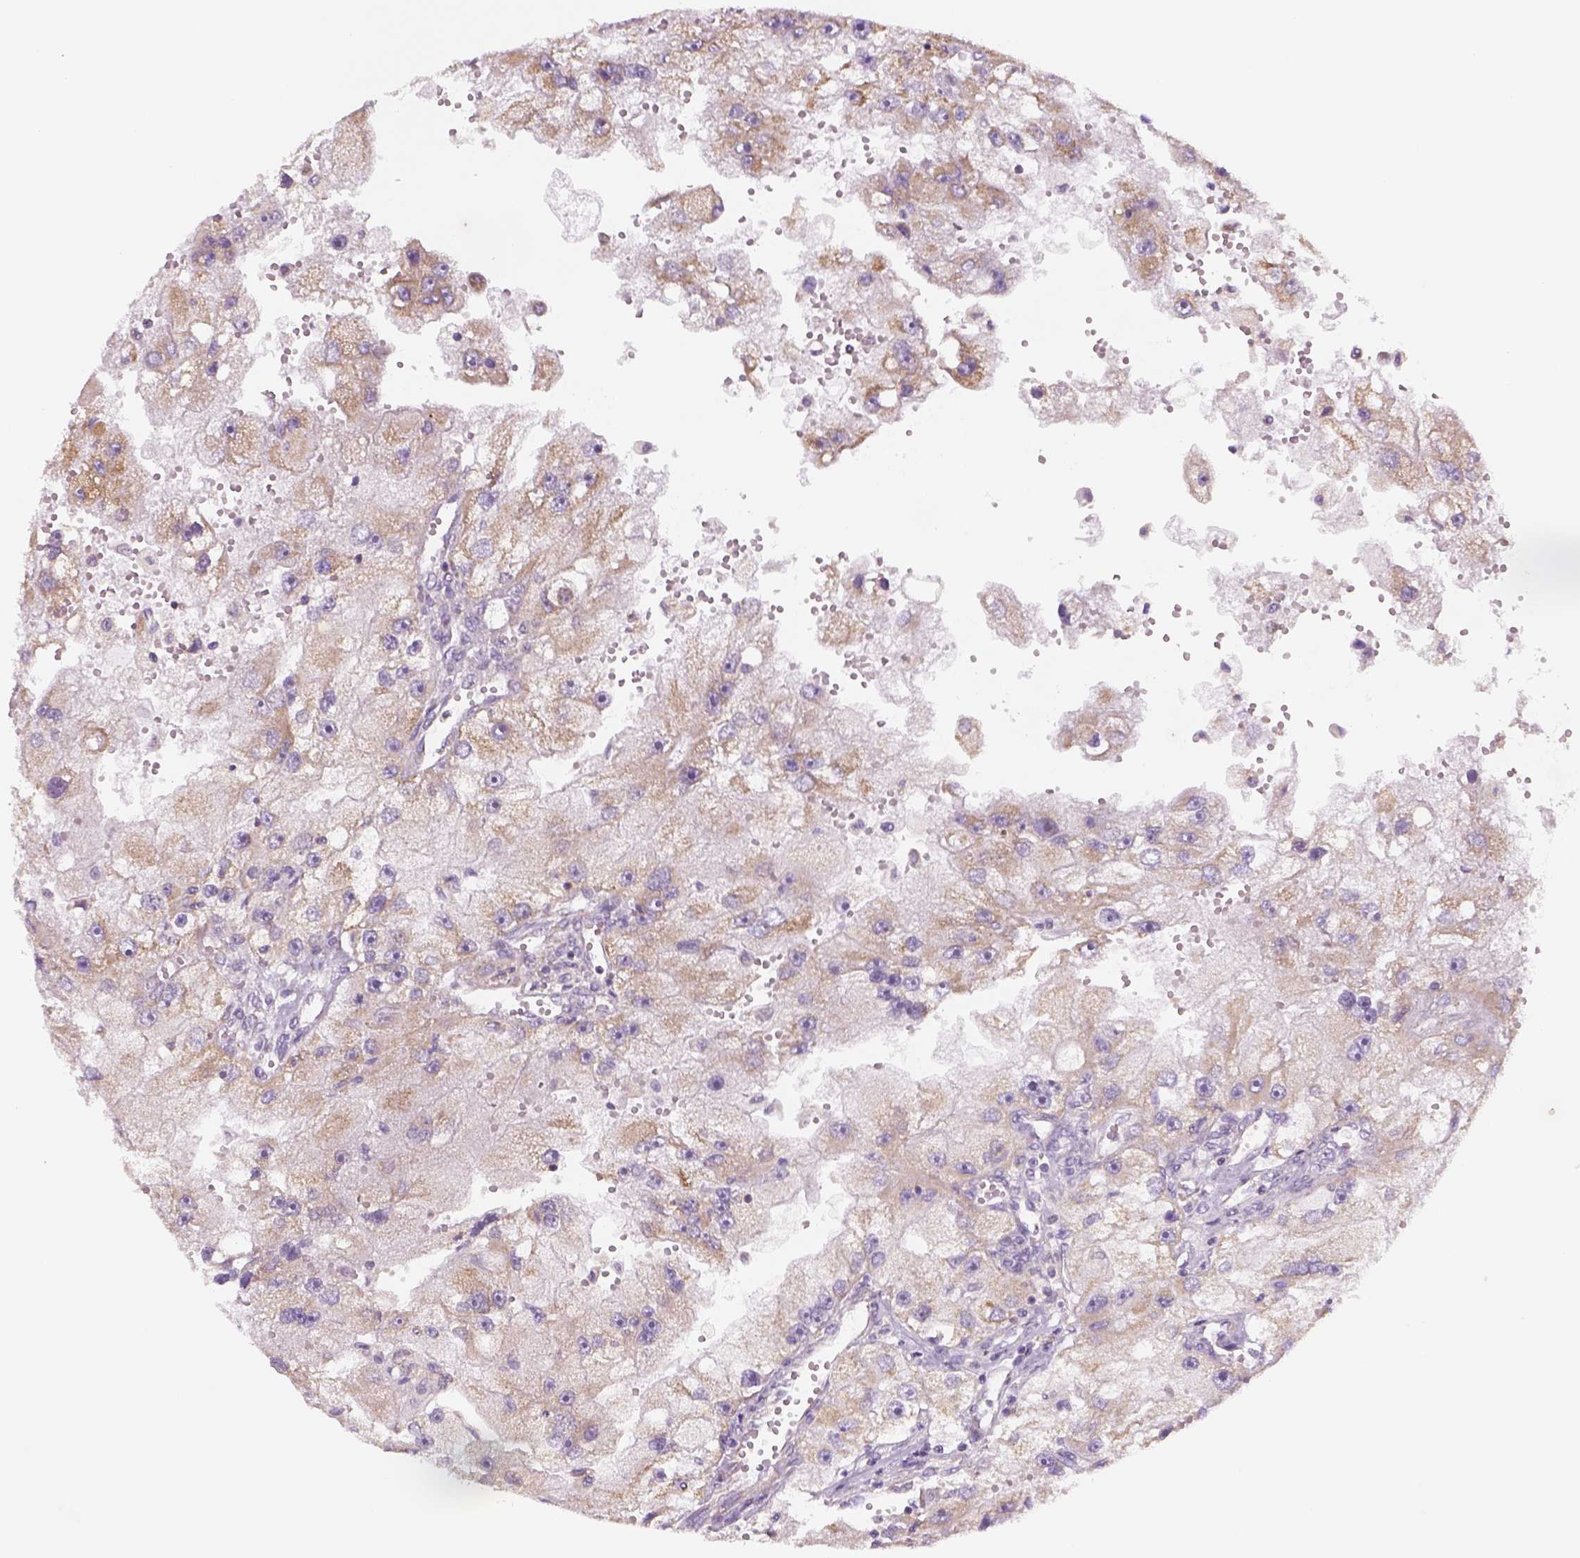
{"staining": {"intensity": "weak", "quantity": "25%-75%", "location": "cytoplasmic/membranous"}, "tissue": "renal cancer", "cell_type": "Tumor cells", "image_type": "cancer", "snomed": [{"axis": "morphology", "description": "Adenocarcinoma, NOS"}, {"axis": "topography", "description": "Kidney"}], "caption": "Adenocarcinoma (renal) stained with DAB (3,3'-diaminobenzidine) IHC reveals low levels of weak cytoplasmic/membranous expression in approximately 25%-75% of tumor cells. The staining was performed using DAB to visualize the protein expression in brown, while the nuclei were stained in blue with hematoxylin (Magnification: 20x).", "gene": "AWAT2", "patient": {"sex": "male", "age": 63}}